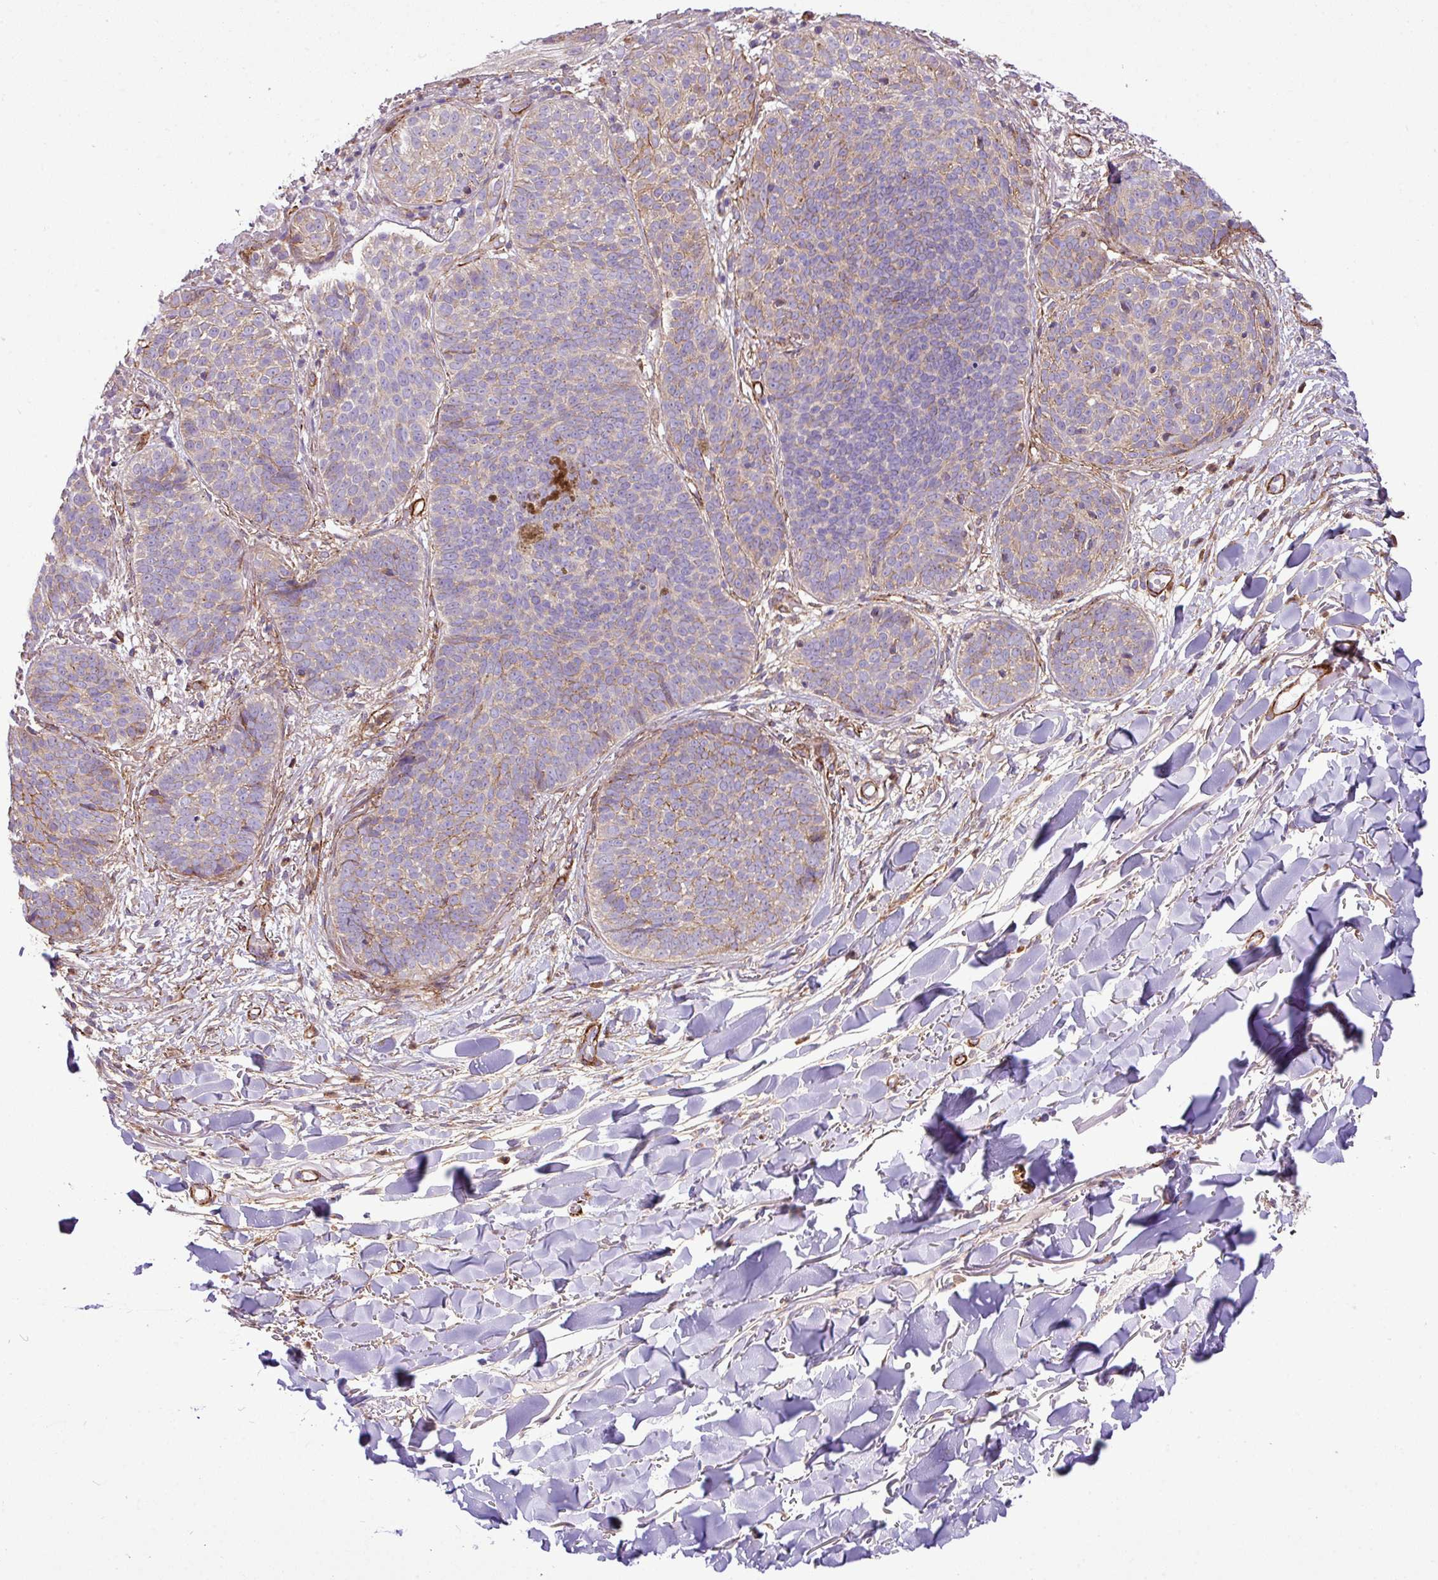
{"staining": {"intensity": "moderate", "quantity": "25%-75%", "location": "cytoplasmic/membranous"}, "tissue": "skin cancer", "cell_type": "Tumor cells", "image_type": "cancer", "snomed": [{"axis": "morphology", "description": "Basal cell carcinoma"}, {"axis": "topography", "description": "Skin"}, {"axis": "topography", "description": "Skin of neck"}, {"axis": "topography", "description": "Skin of shoulder"}, {"axis": "topography", "description": "Skin of back"}], "caption": "Human basal cell carcinoma (skin) stained with a brown dye exhibits moderate cytoplasmic/membranous positive expression in about 25%-75% of tumor cells.", "gene": "FAM47E", "patient": {"sex": "male", "age": 80}}